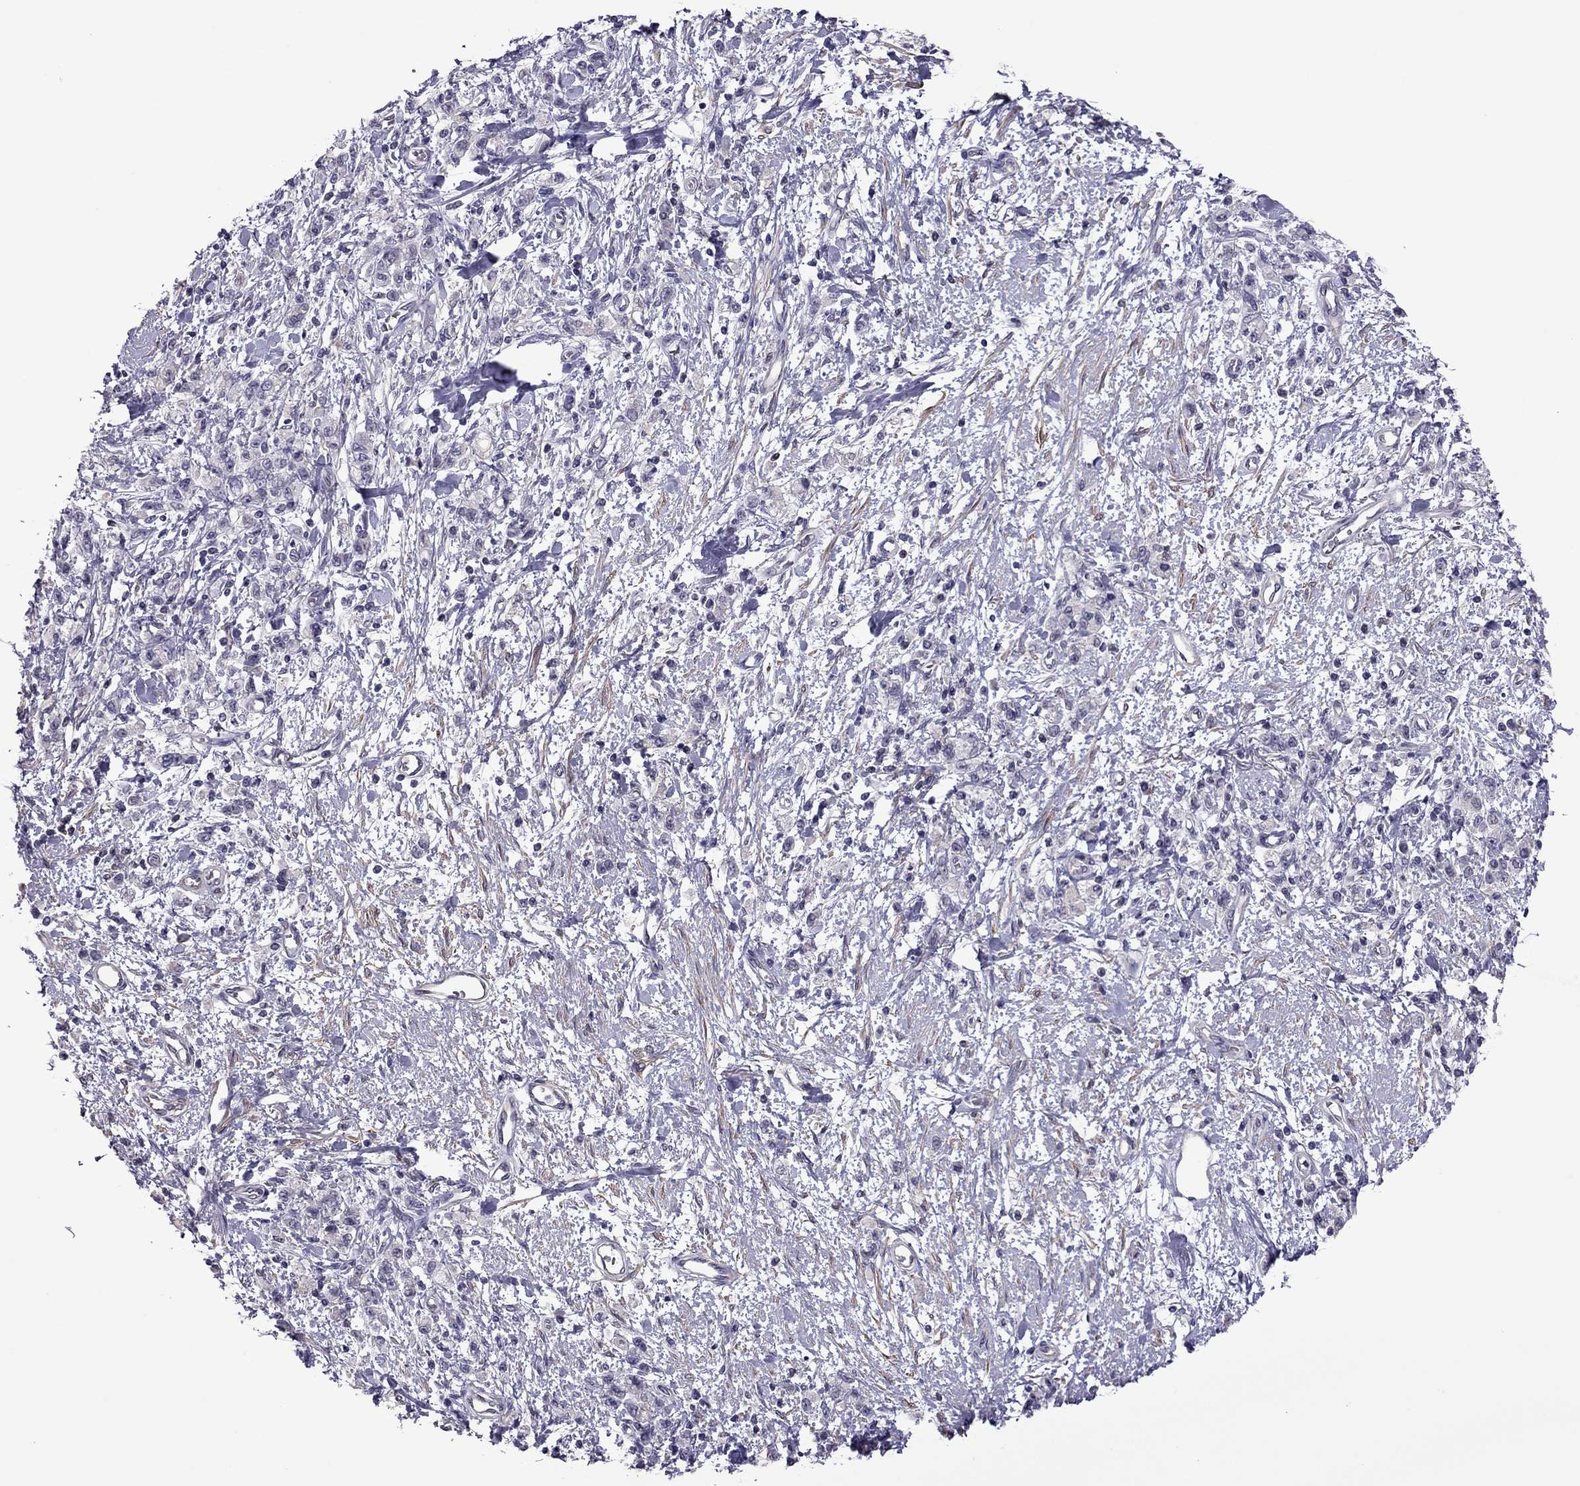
{"staining": {"intensity": "negative", "quantity": "none", "location": "none"}, "tissue": "stomach cancer", "cell_type": "Tumor cells", "image_type": "cancer", "snomed": [{"axis": "morphology", "description": "Adenocarcinoma, NOS"}, {"axis": "topography", "description": "Stomach"}], "caption": "This histopathology image is of stomach cancer stained with immunohistochemistry to label a protein in brown with the nuclei are counter-stained blue. There is no positivity in tumor cells.", "gene": "SLC16A8", "patient": {"sex": "male", "age": 77}}